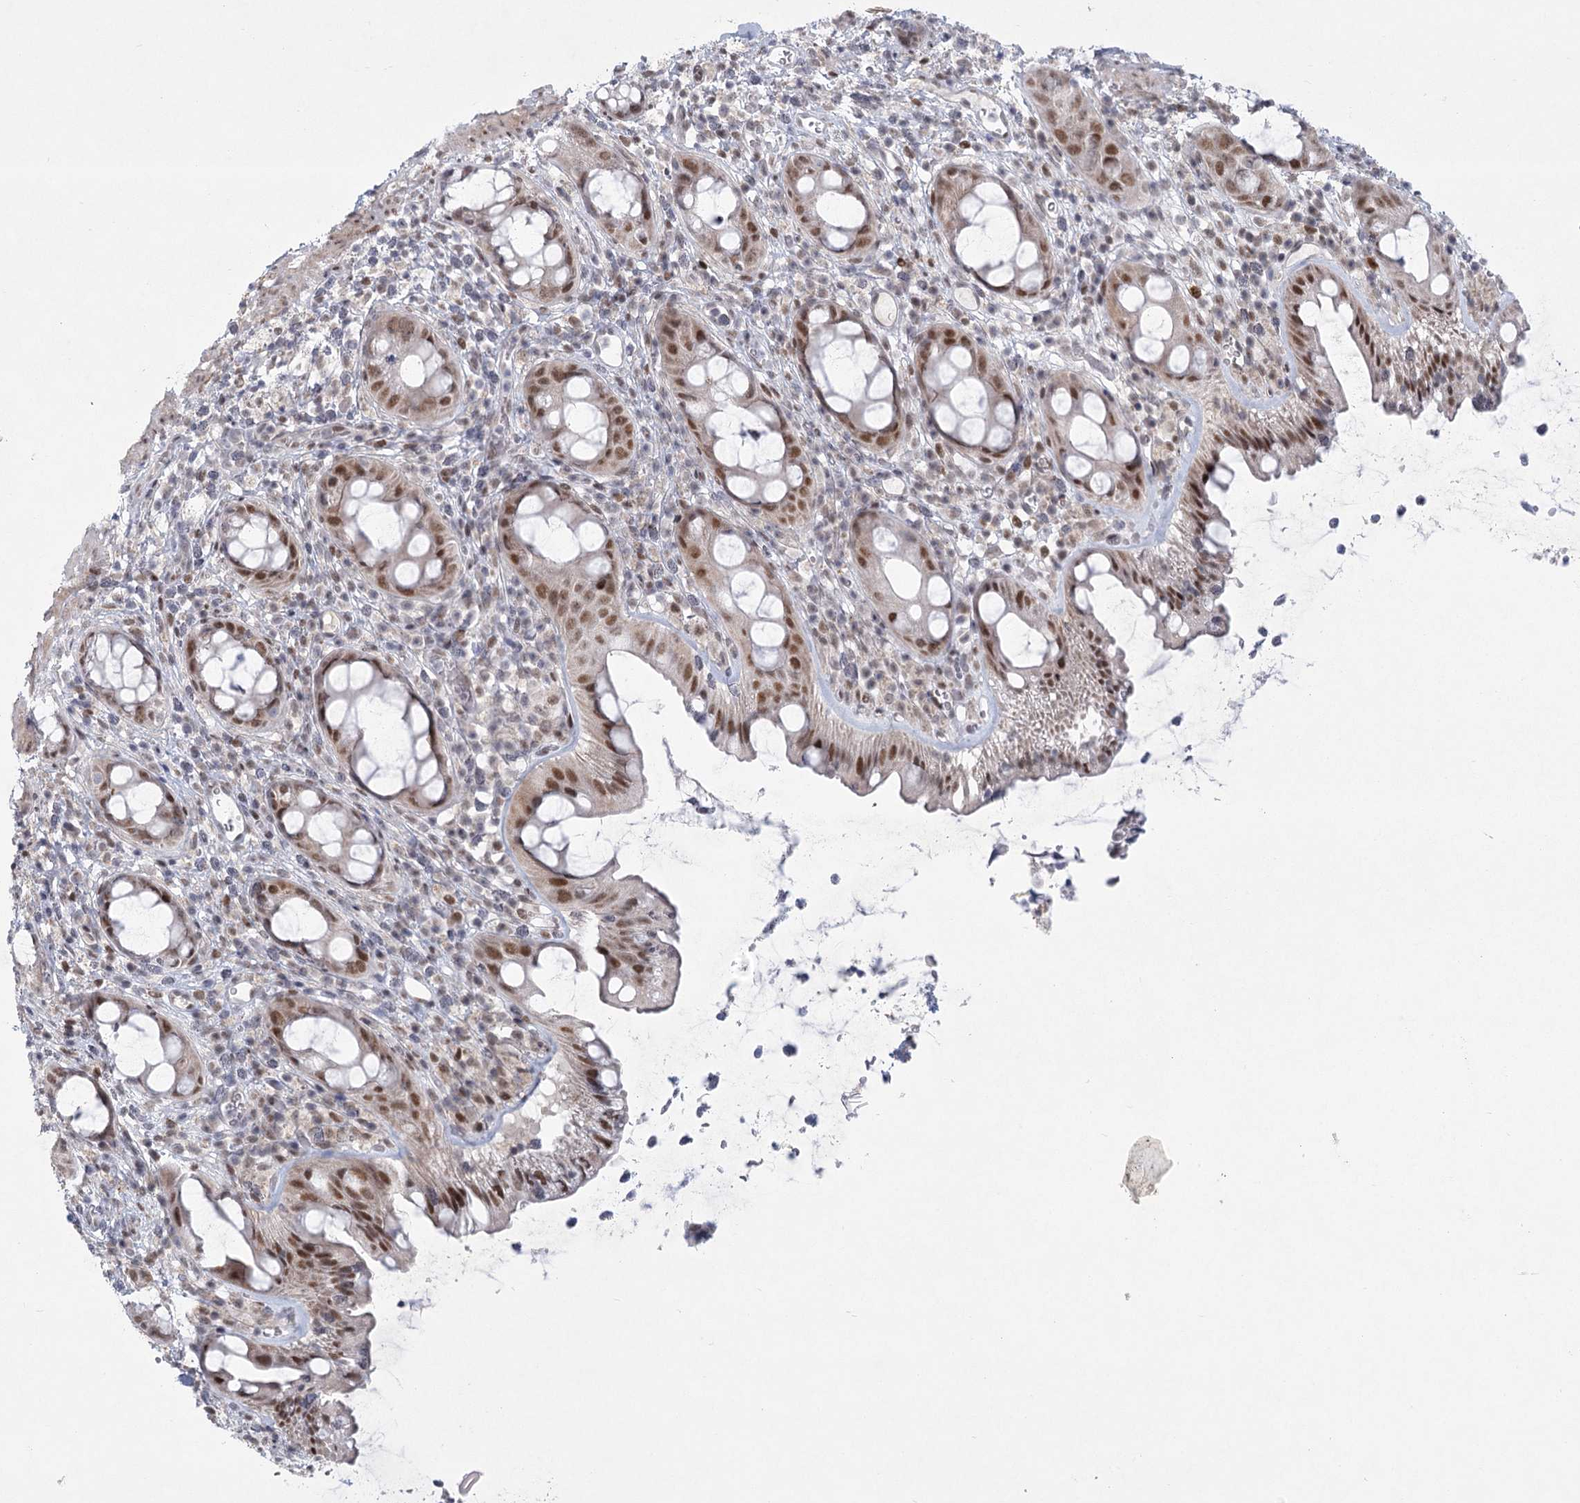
{"staining": {"intensity": "moderate", "quantity": ">75%", "location": "nuclear"}, "tissue": "rectum", "cell_type": "Glandular cells", "image_type": "normal", "snomed": [{"axis": "morphology", "description": "Normal tissue, NOS"}, {"axis": "topography", "description": "Rectum"}], "caption": "Rectum stained with immunohistochemistry exhibits moderate nuclear expression in about >75% of glandular cells. (DAB IHC, brown staining for protein, blue staining for nuclei).", "gene": "CIB4", "patient": {"sex": "female", "age": 57}}